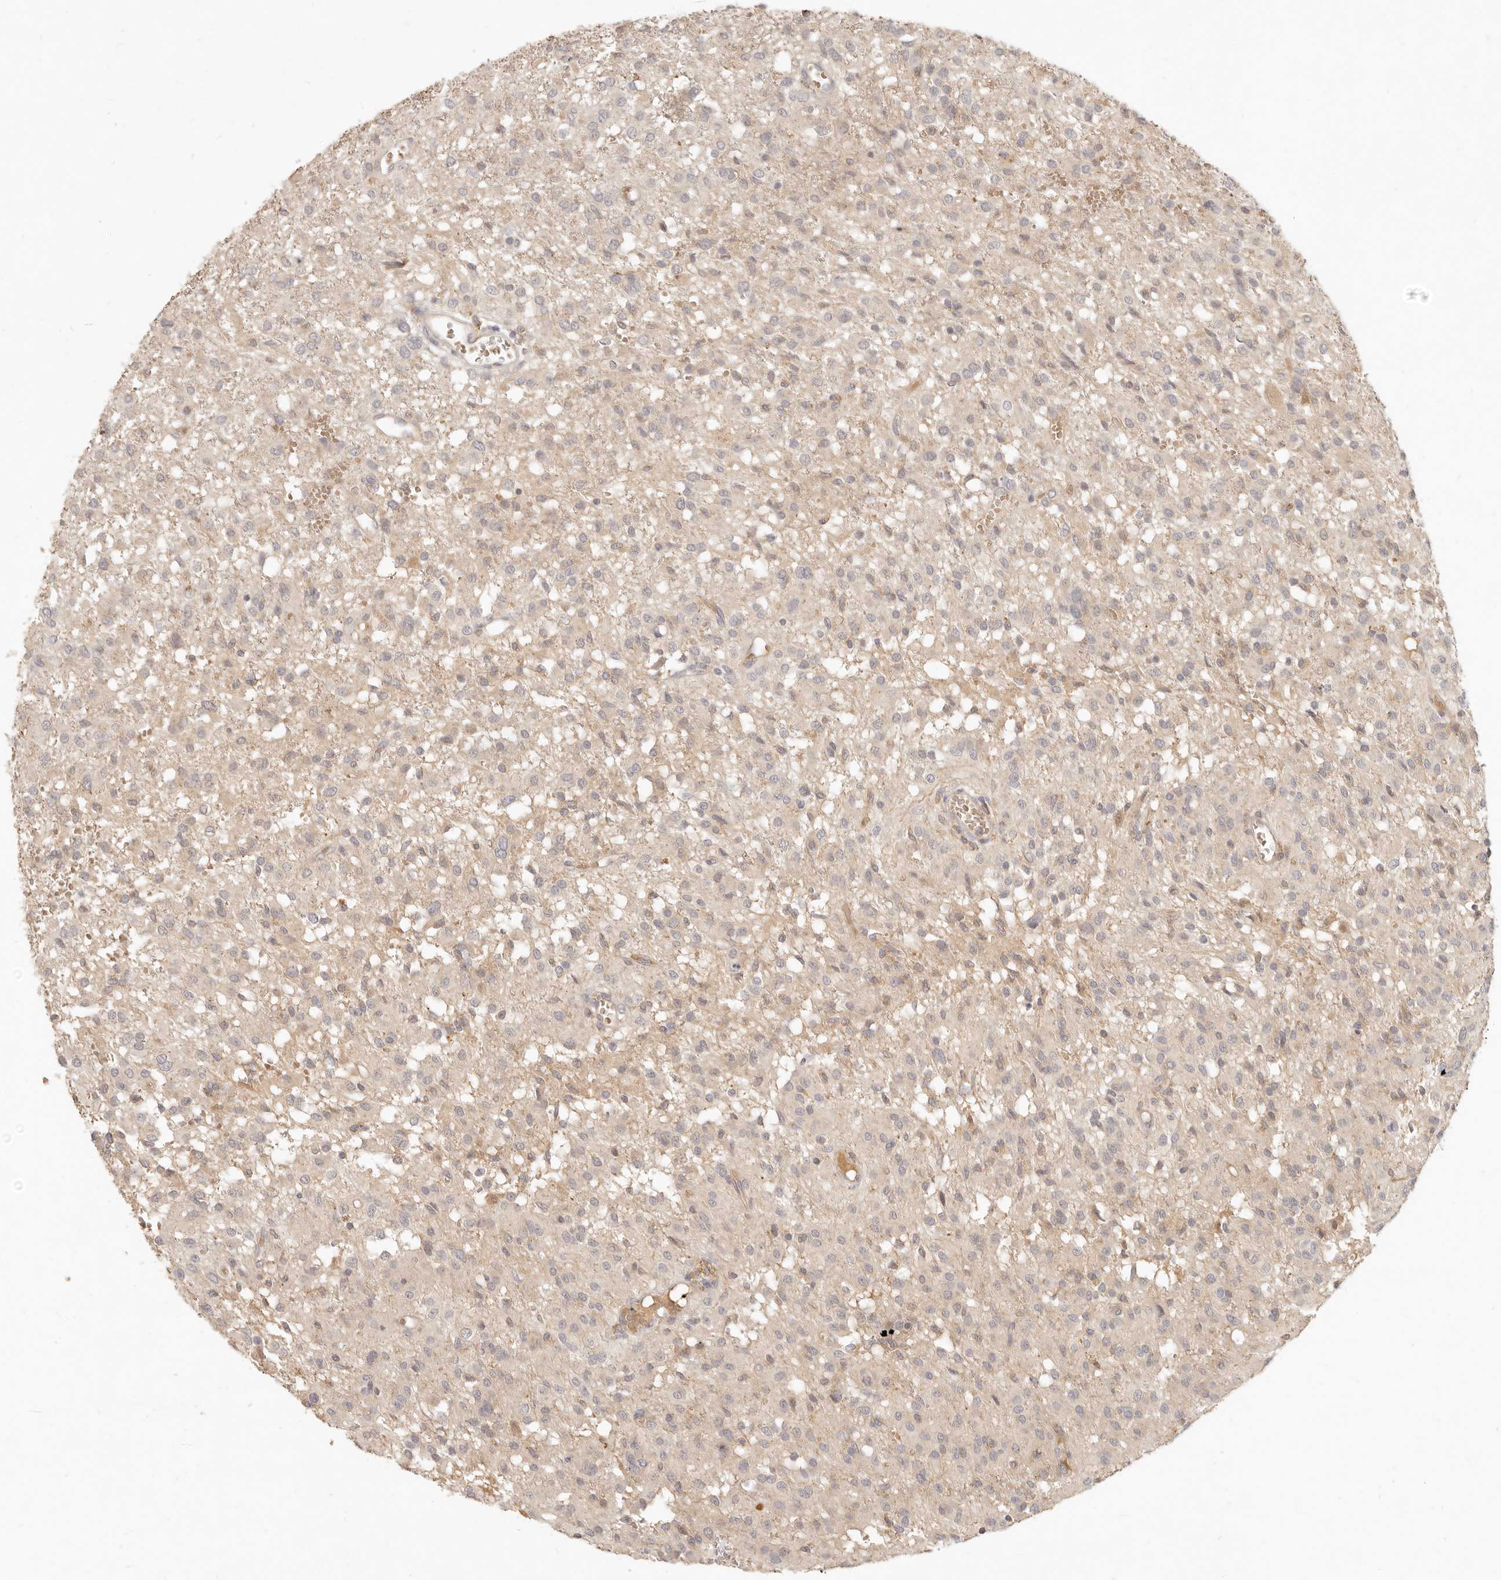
{"staining": {"intensity": "negative", "quantity": "none", "location": "none"}, "tissue": "glioma", "cell_type": "Tumor cells", "image_type": "cancer", "snomed": [{"axis": "morphology", "description": "Glioma, malignant, High grade"}, {"axis": "topography", "description": "Brain"}], "caption": "Human malignant glioma (high-grade) stained for a protein using immunohistochemistry reveals no expression in tumor cells.", "gene": "UBXN11", "patient": {"sex": "female", "age": 59}}